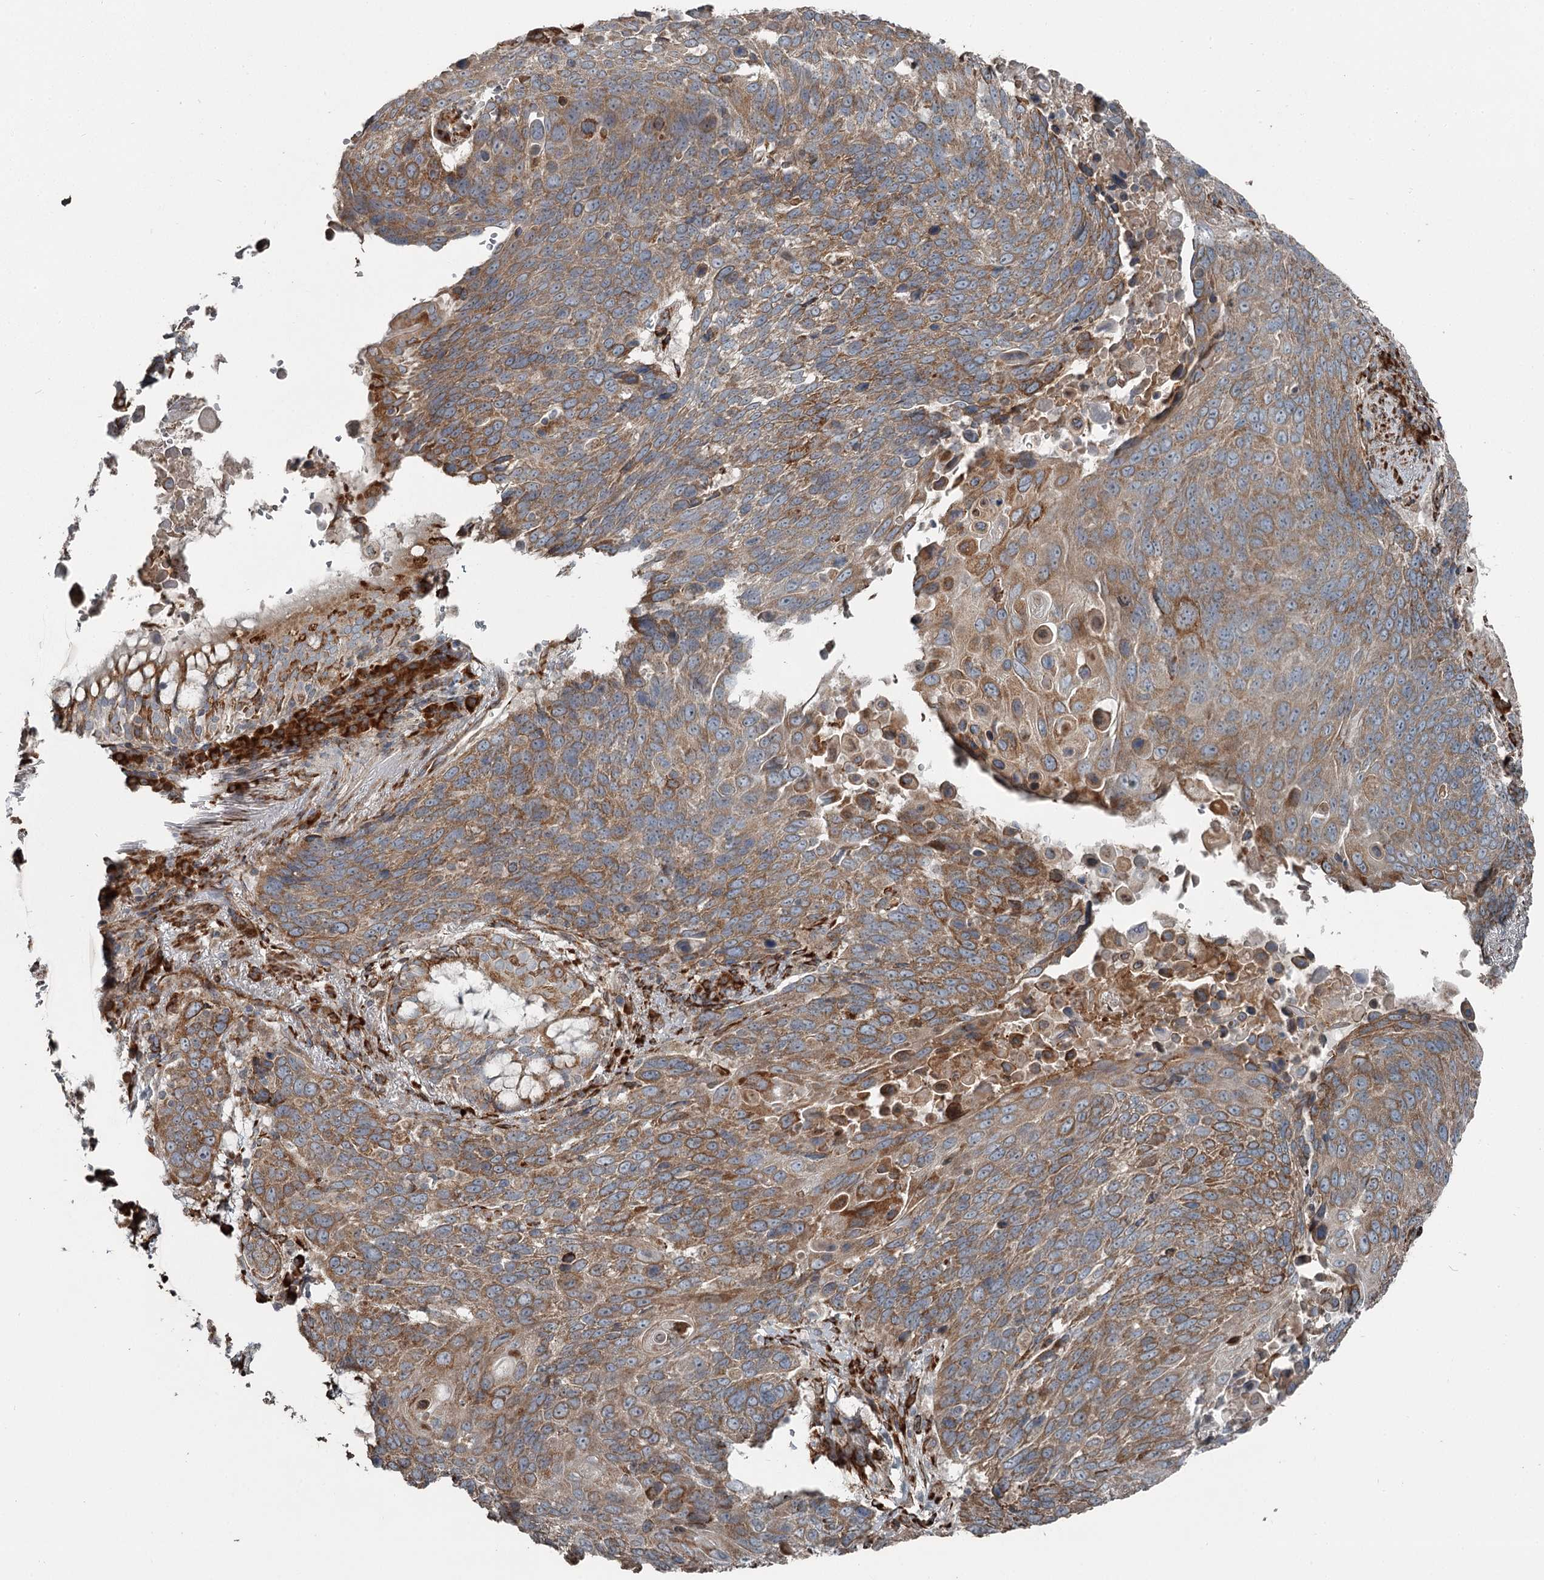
{"staining": {"intensity": "moderate", "quantity": ">75%", "location": "cytoplasmic/membranous"}, "tissue": "lung cancer", "cell_type": "Tumor cells", "image_type": "cancer", "snomed": [{"axis": "morphology", "description": "Squamous cell carcinoma, NOS"}, {"axis": "topography", "description": "Lung"}], "caption": "Protein staining of lung cancer (squamous cell carcinoma) tissue shows moderate cytoplasmic/membranous staining in approximately >75% of tumor cells.", "gene": "RASSF8", "patient": {"sex": "male", "age": 66}}